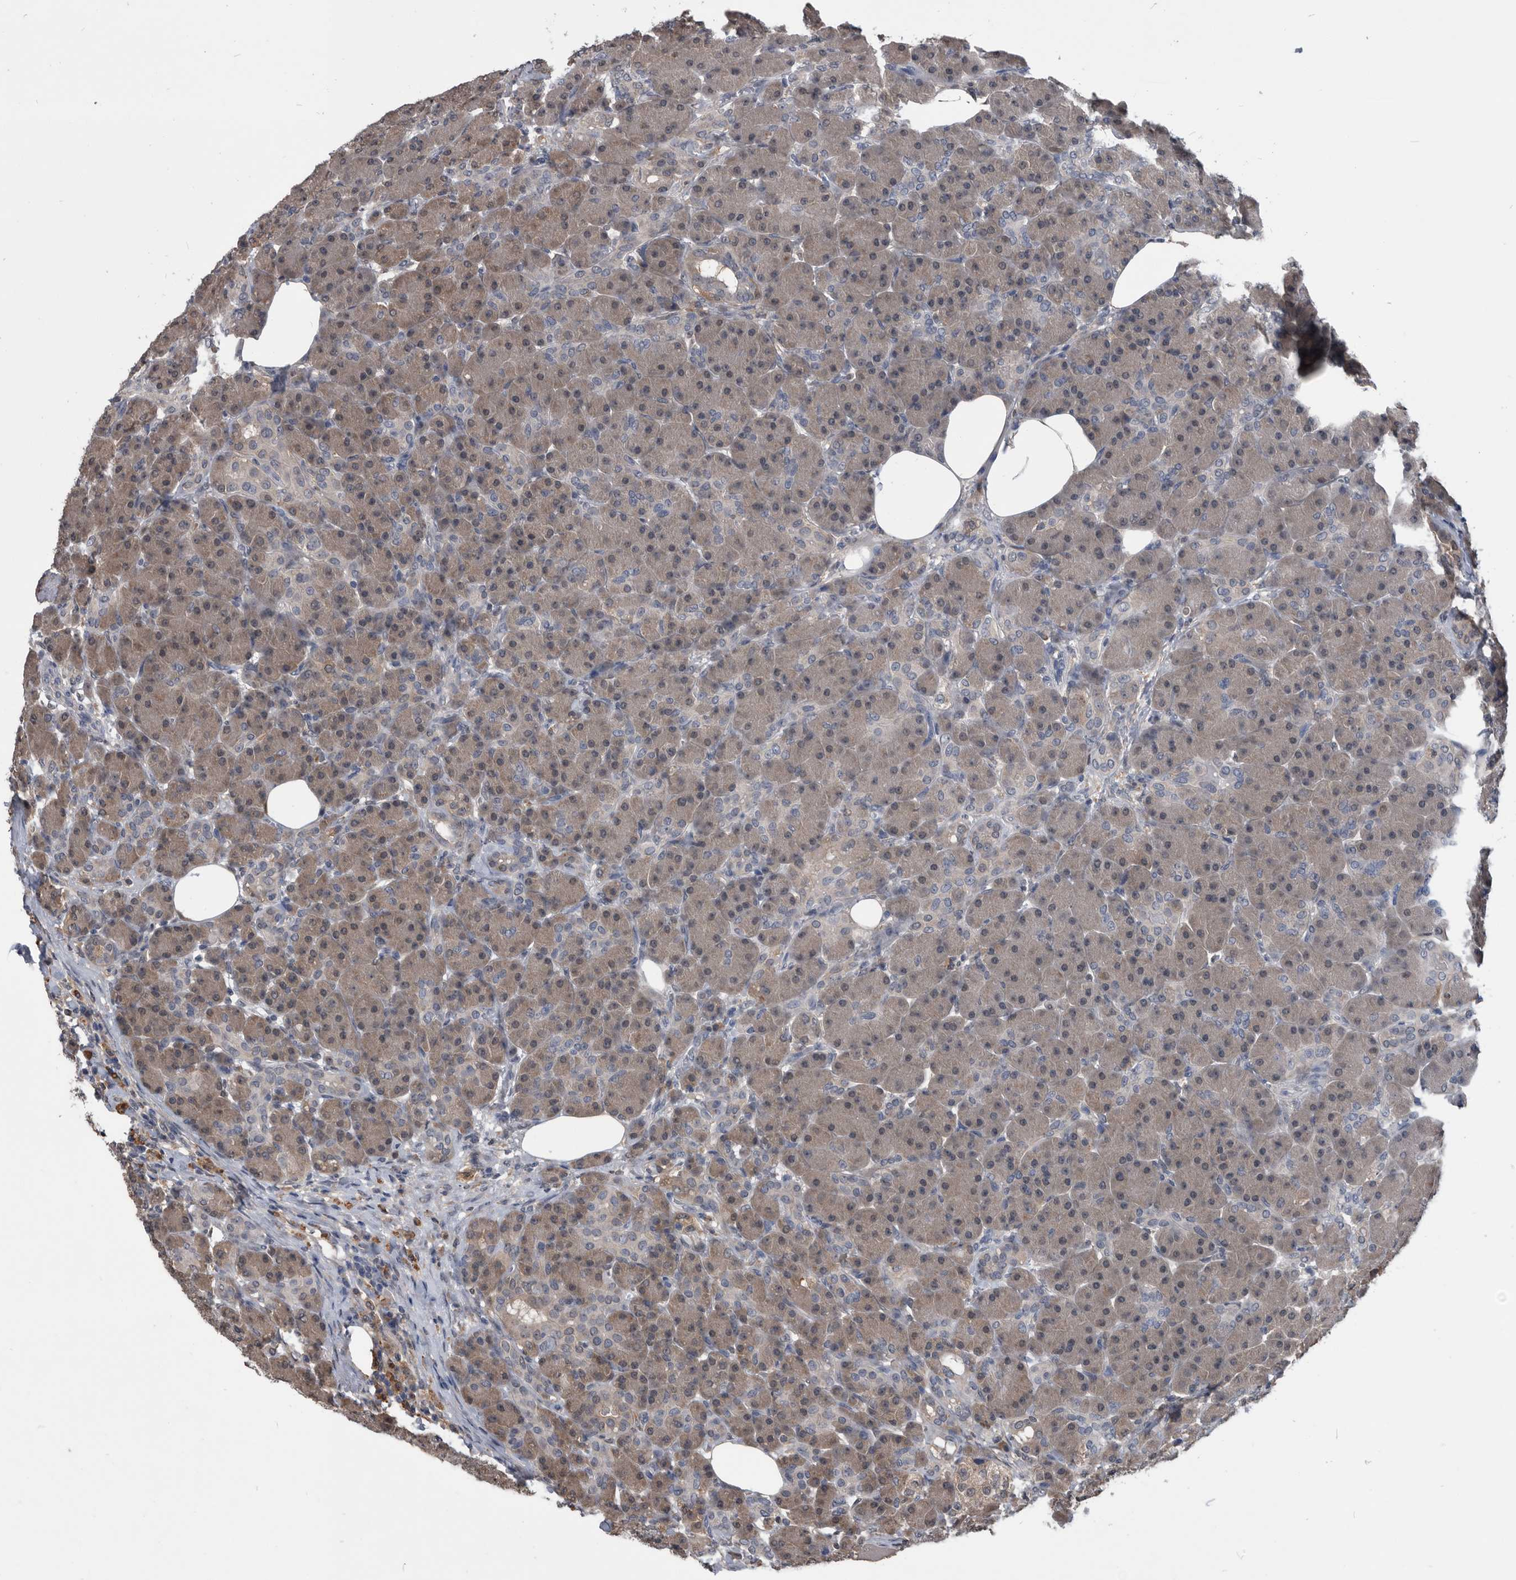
{"staining": {"intensity": "weak", "quantity": ">75%", "location": "cytoplasmic/membranous"}, "tissue": "pancreas", "cell_type": "Exocrine glandular cells", "image_type": "normal", "snomed": [{"axis": "morphology", "description": "Normal tissue, NOS"}, {"axis": "topography", "description": "Pancreas"}], "caption": "Immunohistochemical staining of unremarkable pancreas exhibits >75% levels of weak cytoplasmic/membranous protein staining in approximately >75% of exocrine glandular cells.", "gene": "PDXK", "patient": {"sex": "male", "age": 63}}